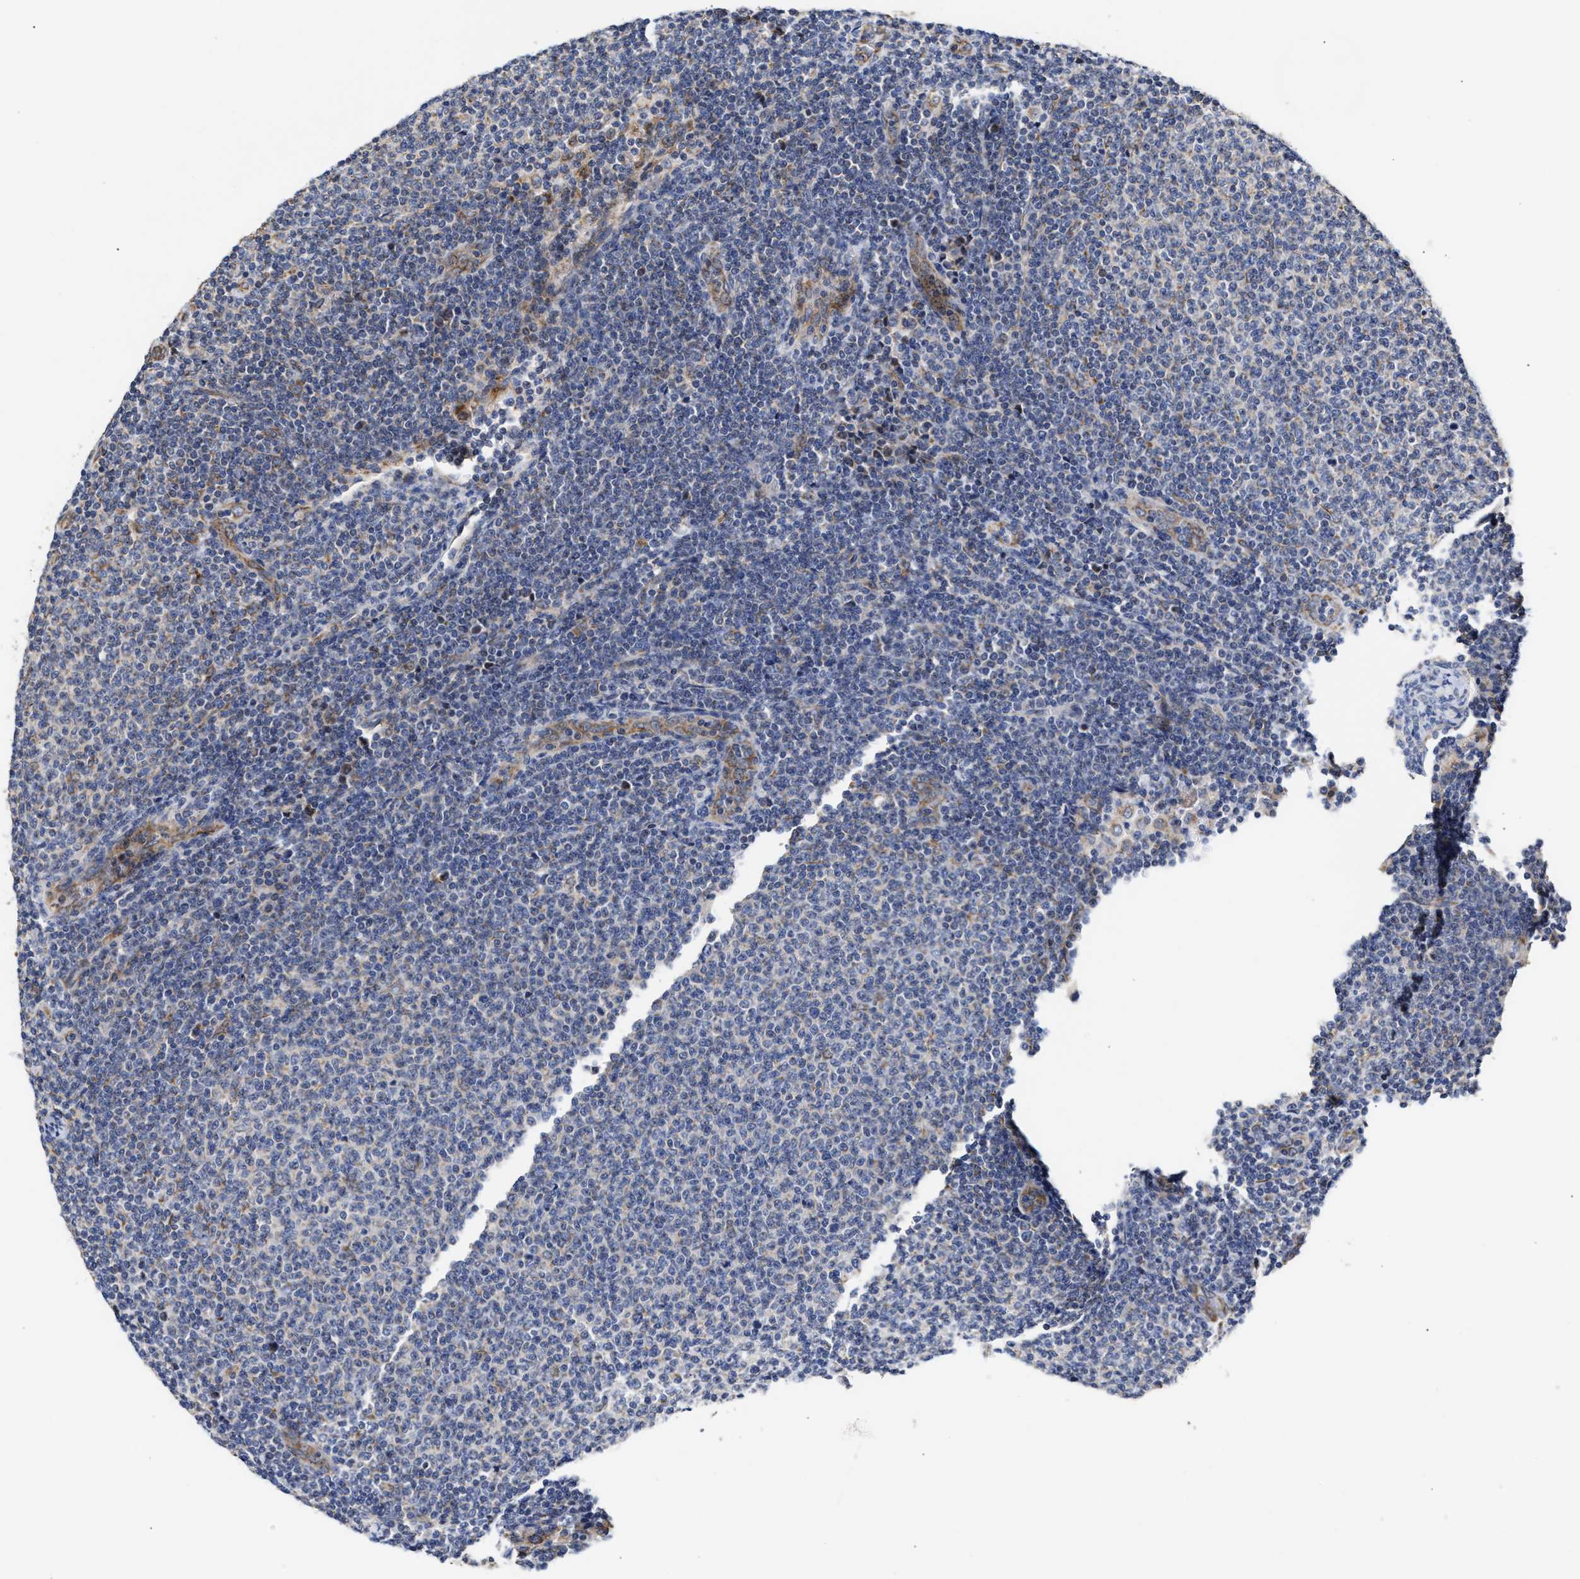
{"staining": {"intensity": "negative", "quantity": "none", "location": "none"}, "tissue": "lymphoma", "cell_type": "Tumor cells", "image_type": "cancer", "snomed": [{"axis": "morphology", "description": "Malignant lymphoma, non-Hodgkin's type, Low grade"}, {"axis": "topography", "description": "Lymph node"}], "caption": "An immunohistochemistry image of lymphoma is shown. There is no staining in tumor cells of lymphoma. (DAB immunohistochemistry (IHC), high magnification).", "gene": "MALSU1", "patient": {"sex": "male", "age": 66}}